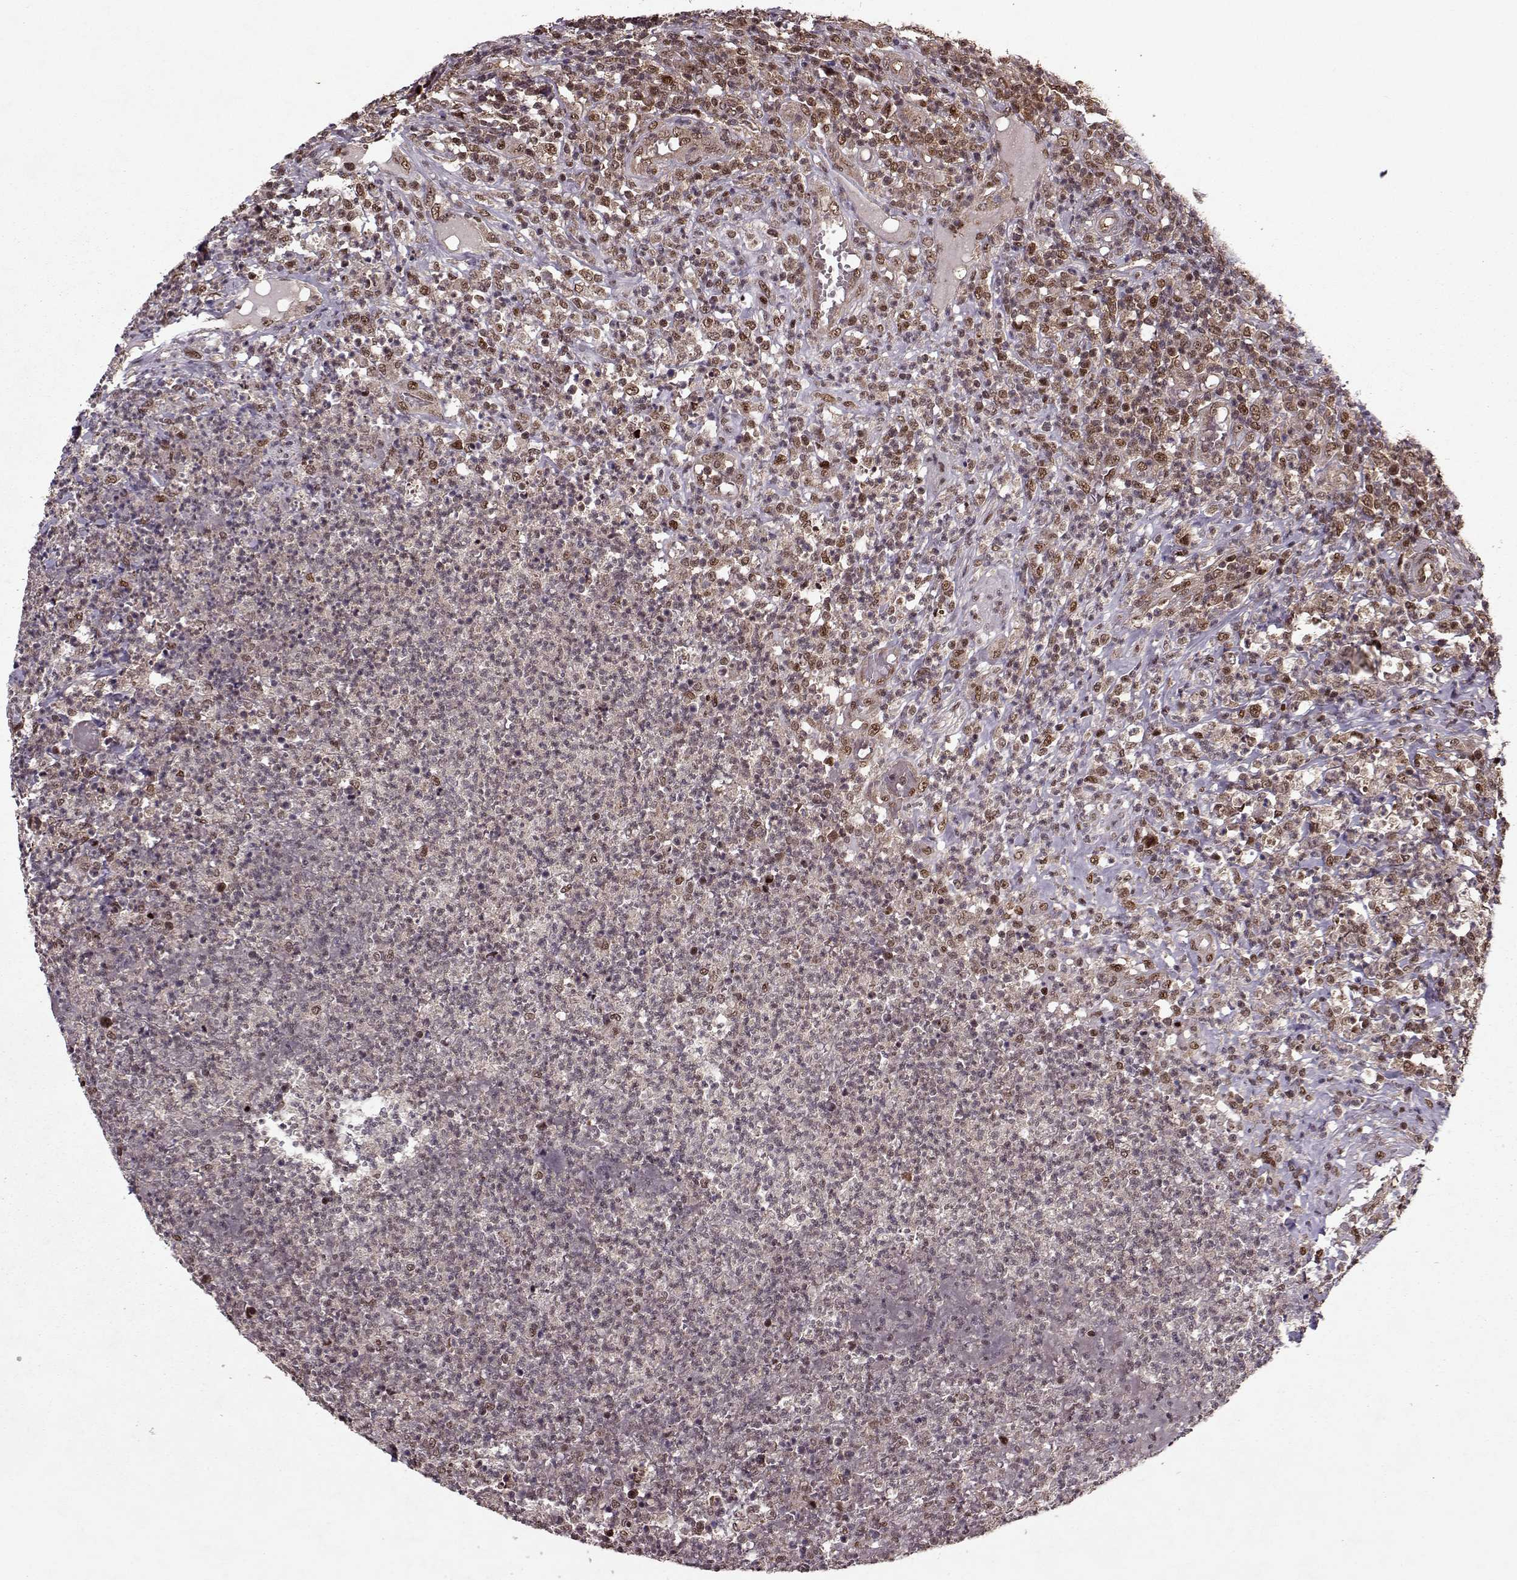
{"staining": {"intensity": "strong", "quantity": ">75%", "location": "cytoplasmic/membranous"}, "tissue": "appendix", "cell_type": "Glandular cells", "image_type": "normal", "snomed": [{"axis": "morphology", "description": "Normal tissue, NOS"}, {"axis": "morphology", "description": "Inflammation, NOS"}, {"axis": "topography", "description": "Appendix"}], "caption": "Immunohistochemical staining of normal appendix reveals strong cytoplasmic/membranous protein staining in approximately >75% of glandular cells.", "gene": "PSMA7", "patient": {"sex": "male", "age": 16}}